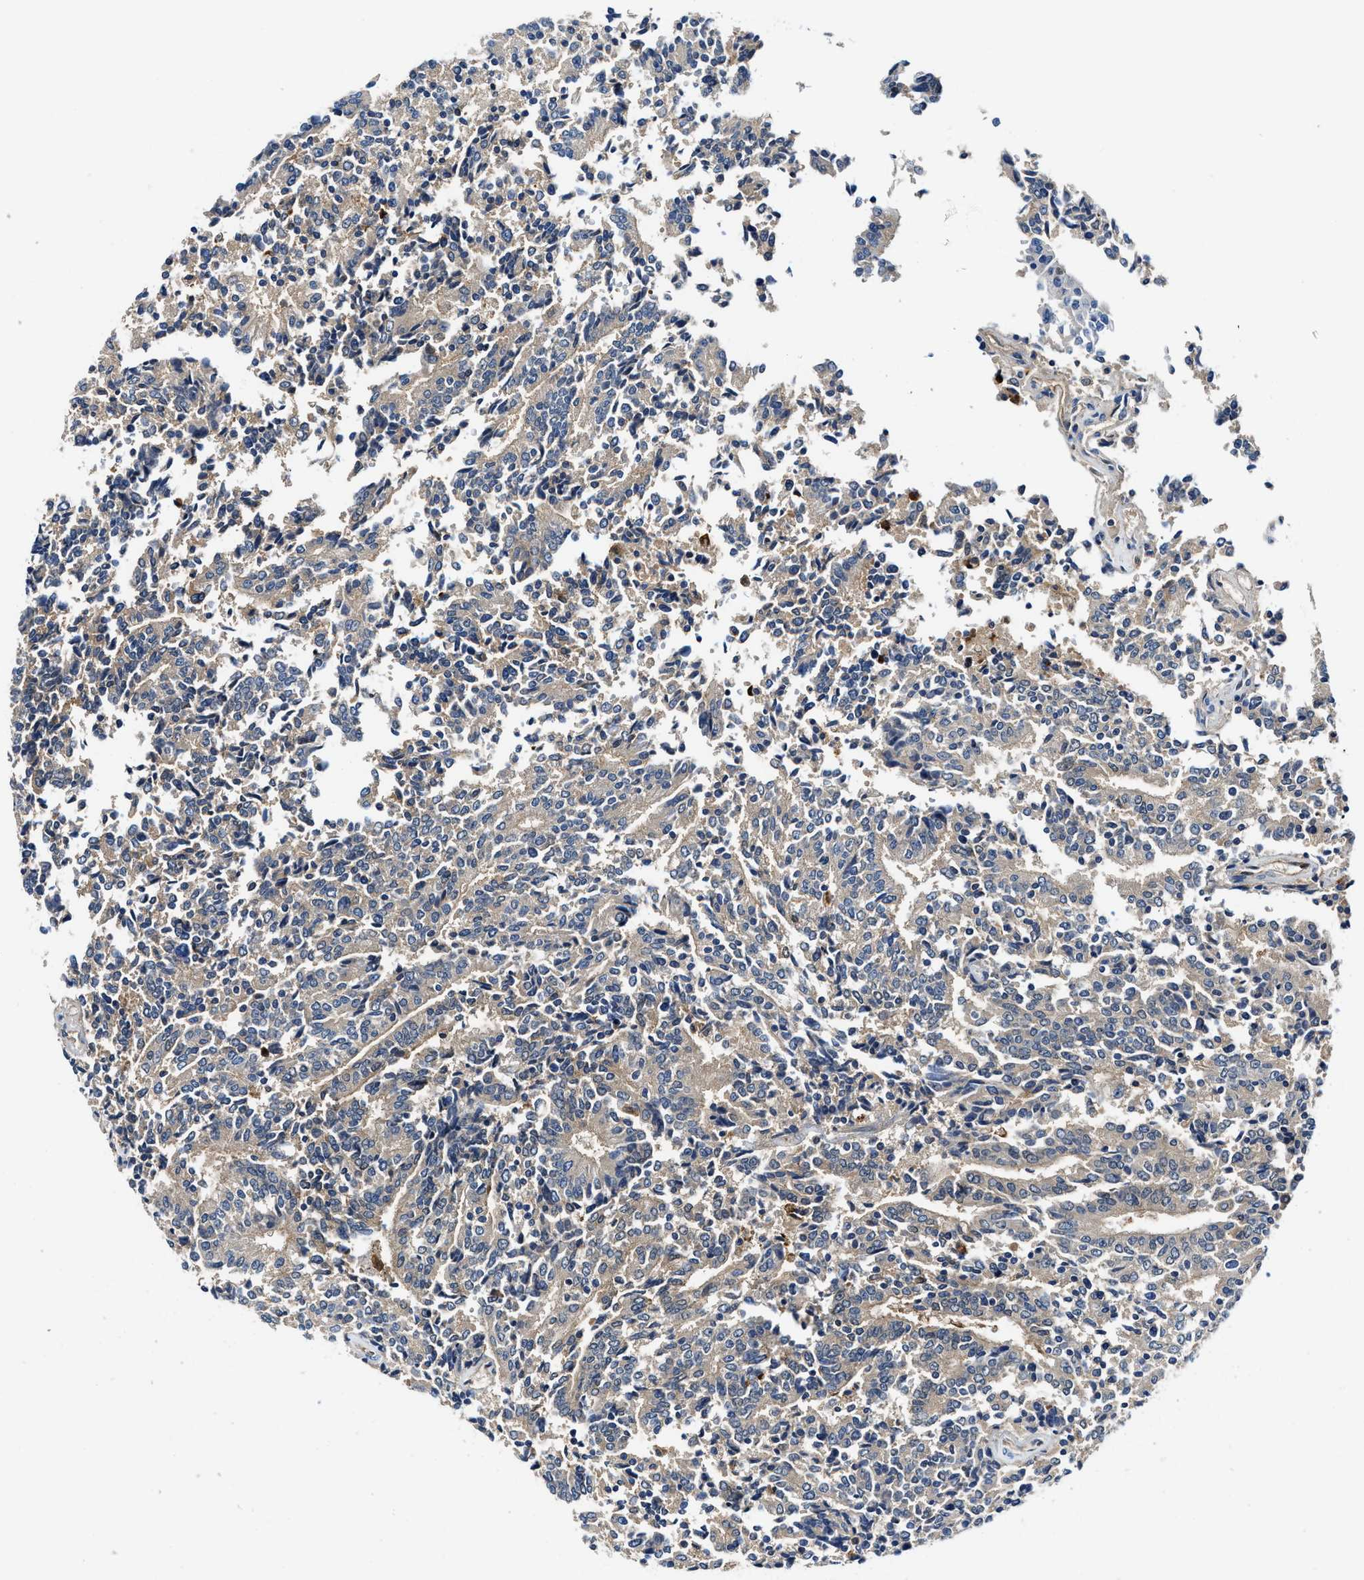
{"staining": {"intensity": "weak", "quantity": "25%-75%", "location": "cytoplasmic/membranous"}, "tissue": "prostate cancer", "cell_type": "Tumor cells", "image_type": "cancer", "snomed": [{"axis": "morphology", "description": "Normal tissue, NOS"}, {"axis": "morphology", "description": "Adenocarcinoma, High grade"}, {"axis": "topography", "description": "Prostate"}, {"axis": "topography", "description": "Seminal veicle"}], "caption": "Prostate cancer (high-grade adenocarcinoma) was stained to show a protein in brown. There is low levels of weak cytoplasmic/membranous expression in approximately 25%-75% of tumor cells.", "gene": "LTA4H", "patient": {"sex": "male", "age": 55}}